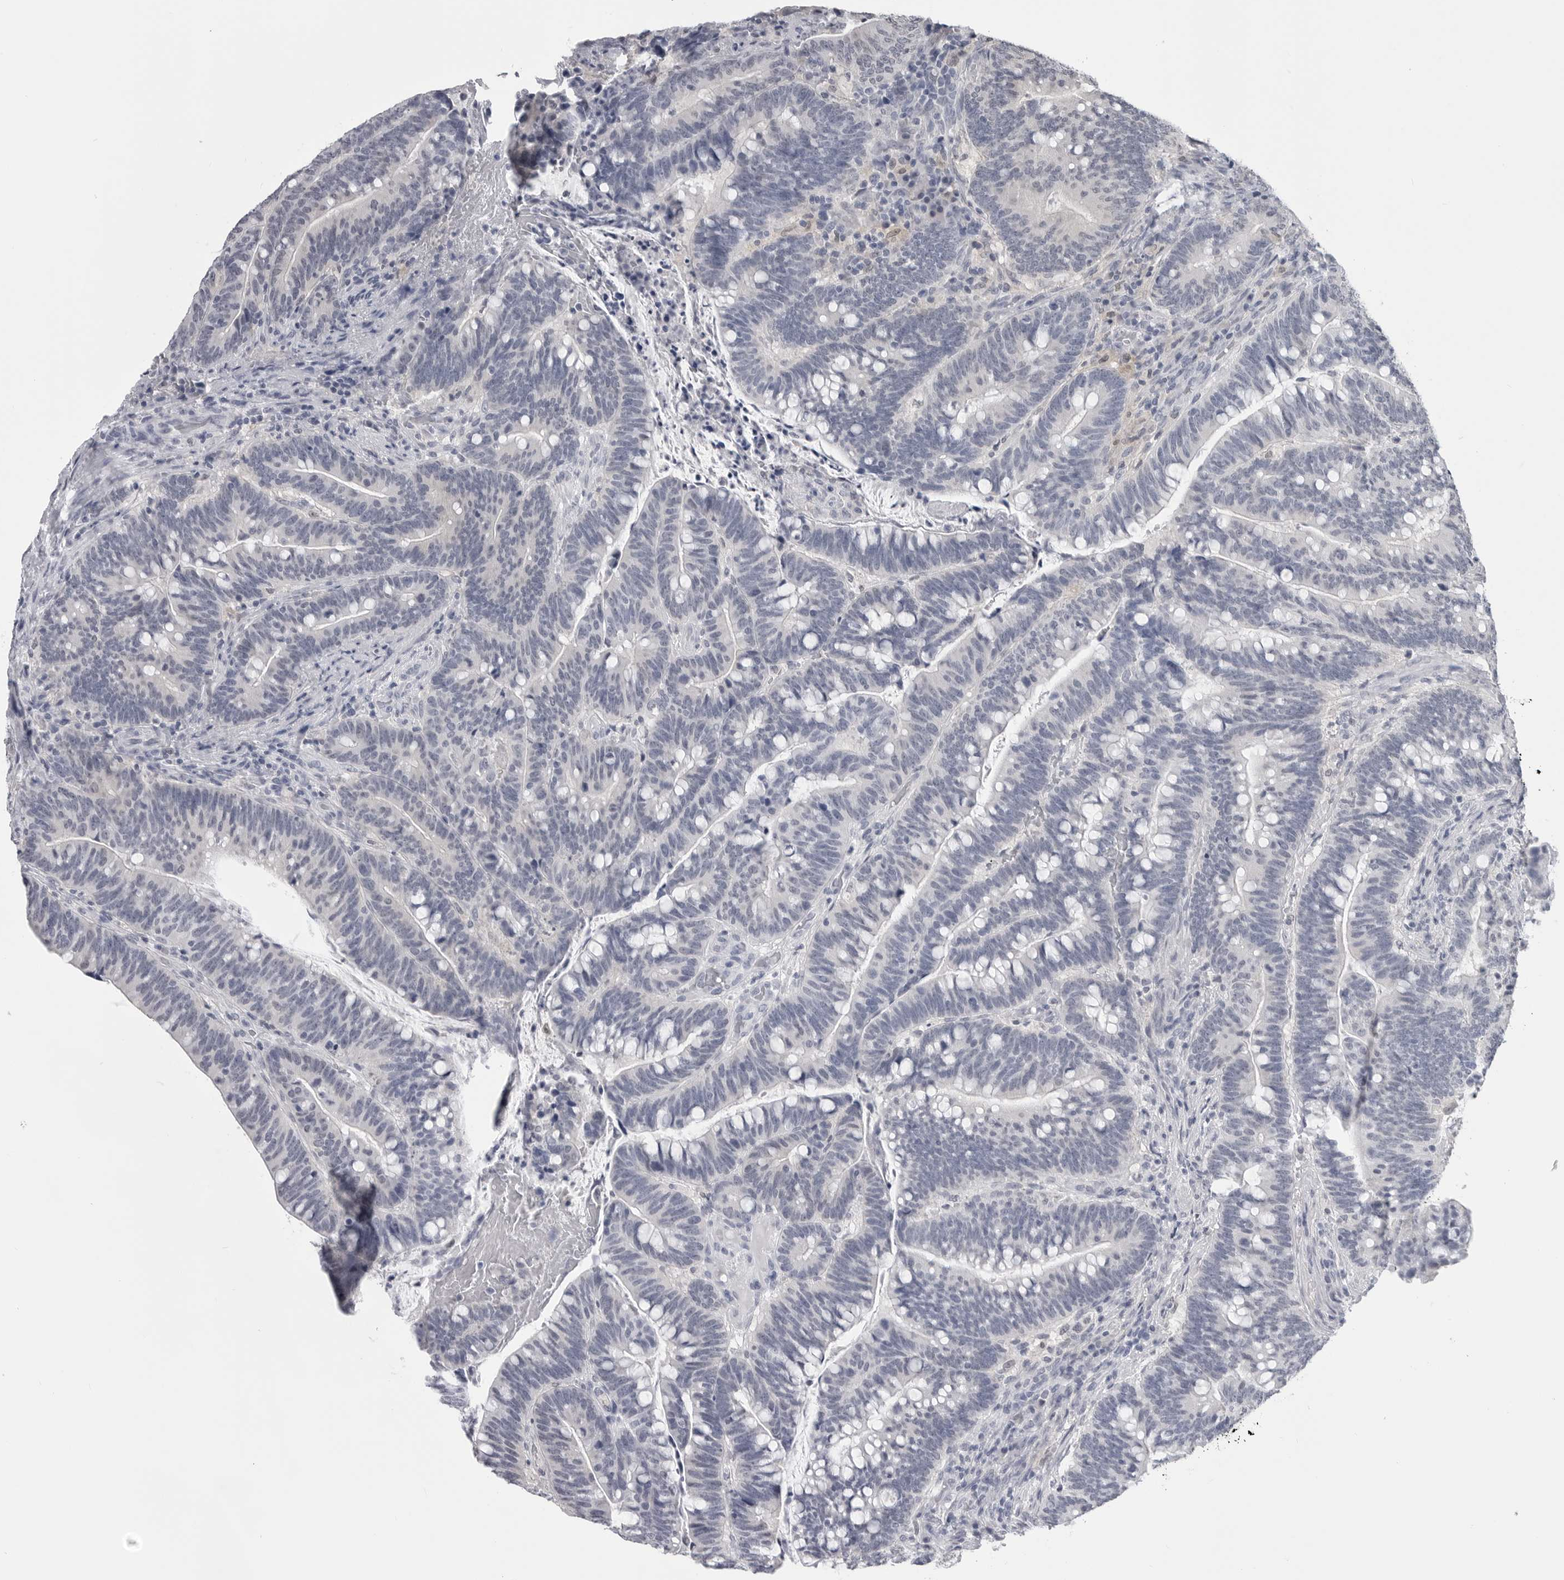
{"staining": {"intensity": "negative", "quantity": "none", "location": "none"}, "tissue": "colorectal cancer", "cell_type": "Tumor cells", "image_type": "cancer", "snomed": [{"axis": "morphology", "description": "Adenocarcinoma, NOS"}, {"axis": "topography", "description": "Colon"}], "caption": "Image shows no protein staining in tumor cells of colorectal adenocarcinoma tissue.", "gene": "PNPO", "patient": {"sex": "female", "age": 66}}